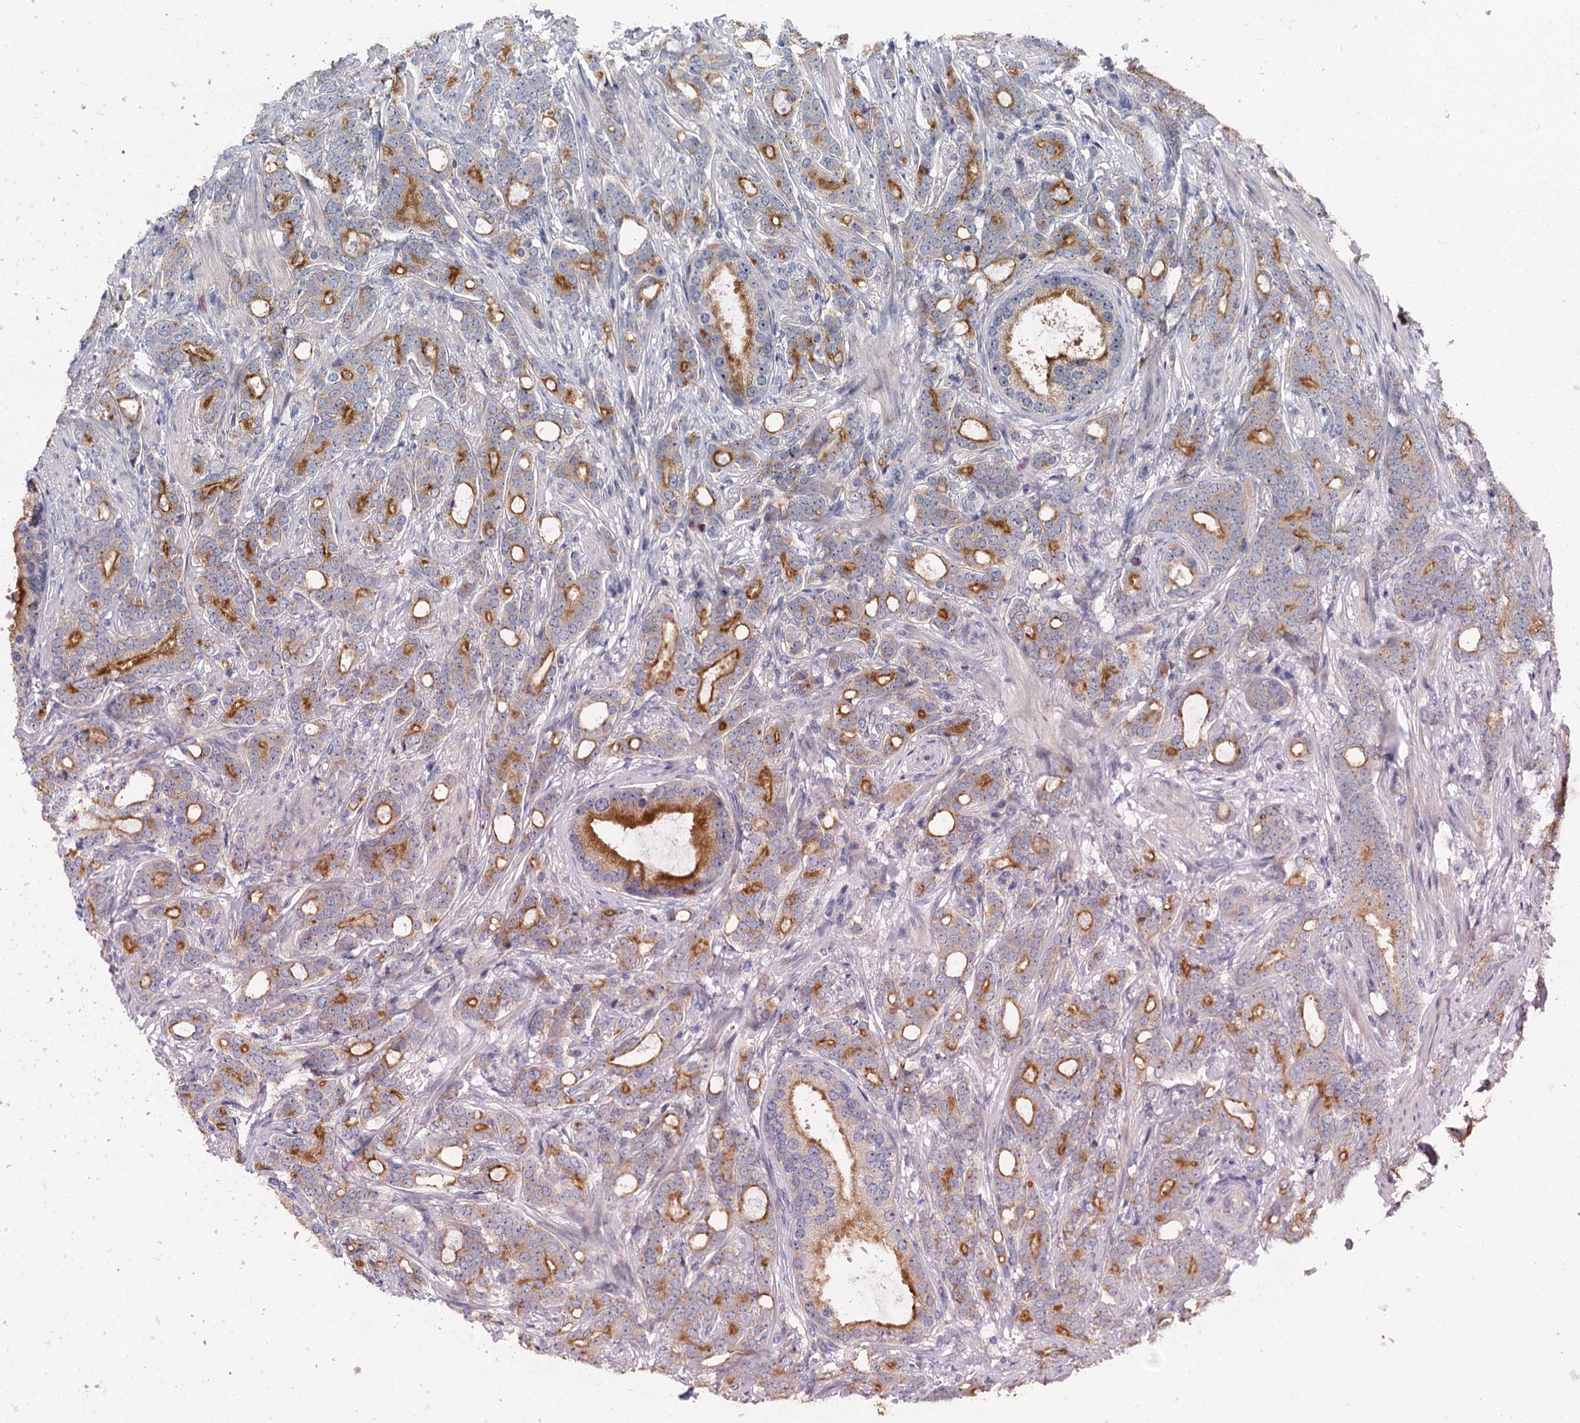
{"staining": {"intensity": "moderate", "quantity": ">75%", "location": "cytoplasmic/membranous"}, "tissue": "prostate cancer", "cell_type": "Tumor cells", "image_type": "cancer", "snomed": [{"axis": "morphology", "description": "Adenocarcinoma, Low grade"}, {"axis": "topography", "description": "Prostate"}], "caption": "IHC image of human prostate cancer stained for a protein (brown), which demonstrates medium levels of moderate cytoplasmic/membranous staining in approximately >75% of tumor cells.", "gene": "ATP9A", "patient": {"sex": "male", "age": 71}}